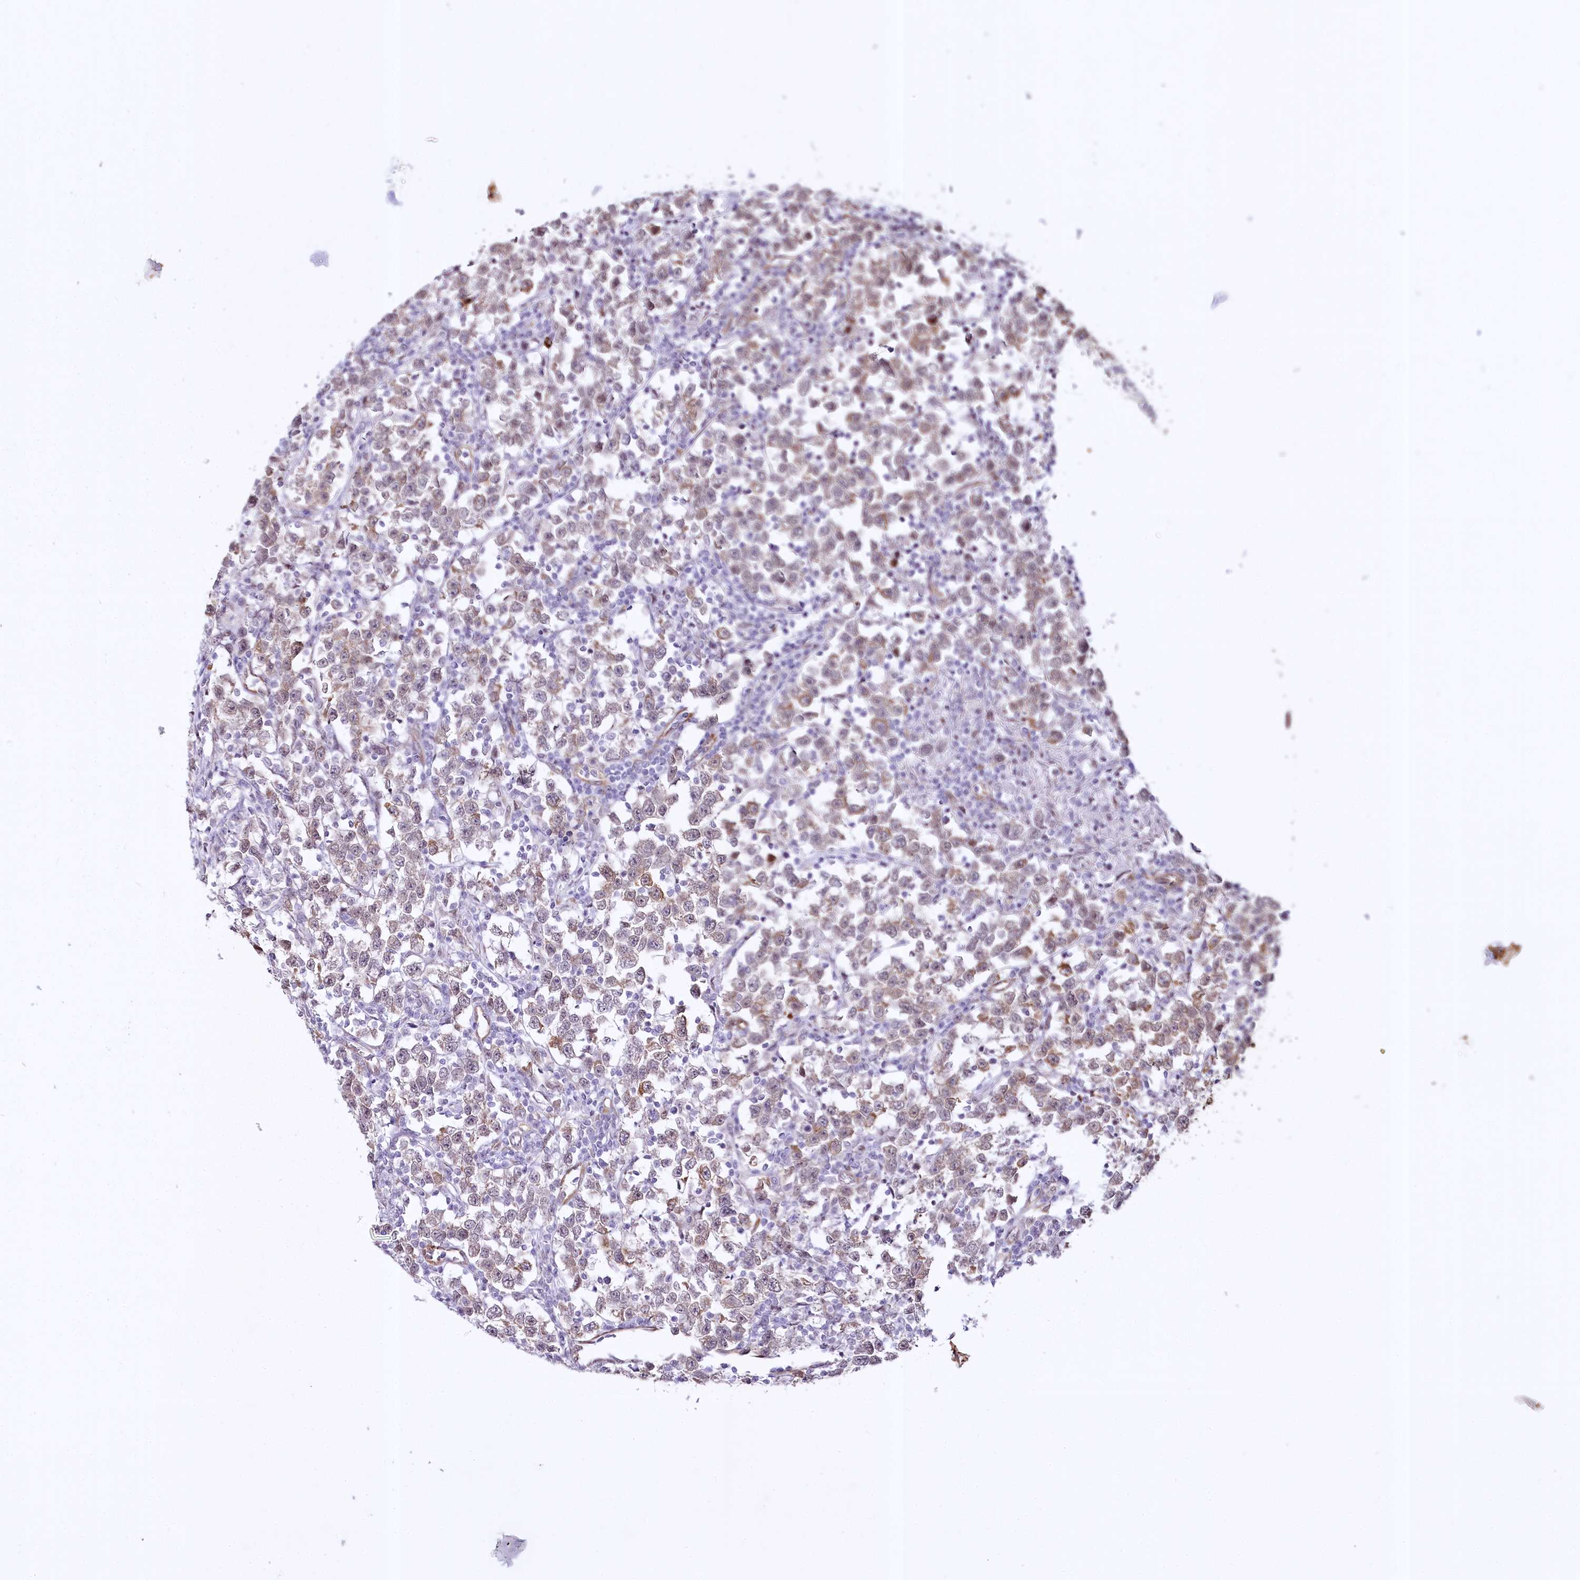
{"staining": {"intensity": "moderate", "quantity": "25%-75%", "location": "cytoplasmic/membranous"}, "tissue": "testis cancer", "cell_type": "Tumor cells", "image_type": "cancer", "snomed": [{"axis": "morphology", "description": "Normal tissue, NOS"}, {"axis": "morphology", "description": "Seminoma, NOS"}, {"axis": "topography", "description": "Testis"}], "caption": "Moderate cytoplasmic/membranous staining for a protein is present in about 25%-75% of tumor cells of testis cancer using immunohistochemistry (IHC).", "gene": "YBX3", "patient": {"sex": "male", "age": 43}}